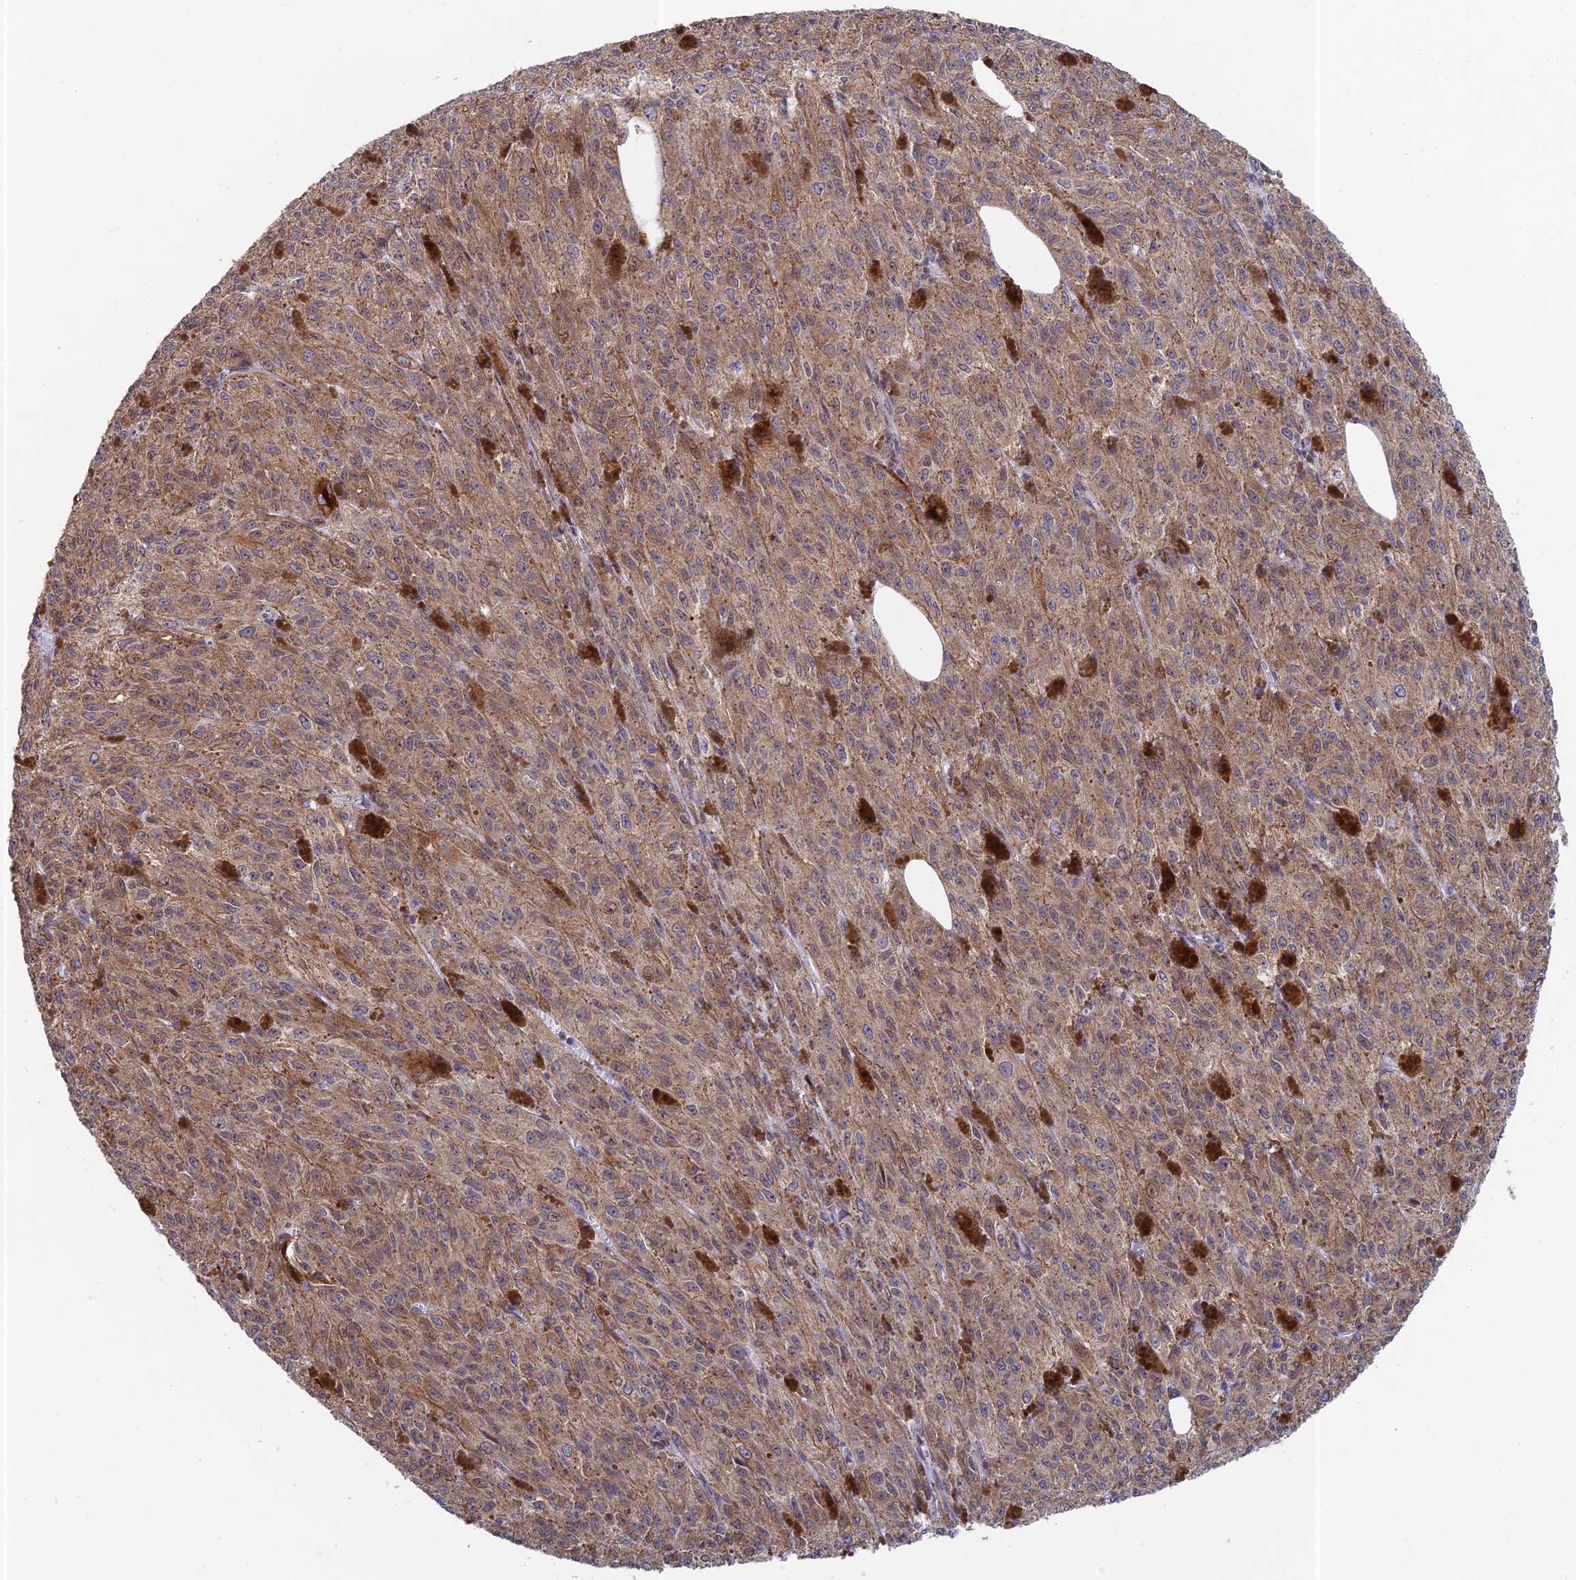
{"staining": {"intensity": "moderate", "quantity": ">75%", "location": "cytoplasmic/membranous"}, "tissue": "melanoma", "cell_type": "Tumor cells", "image_type": "cancer", "snomed": [{"axis": "morphology", "description": "Malignant melanoma, NOS"}, {"axis": "topography", "description": "Skin"}], "caption": "Brown immunohistochemical staining in human melanoma shows moderate cytoplasmic/membranous positivity in approximately >75% of tumor cells. The staining was performed using DAB to visualize the protein expression in brown, while the nuclei were stained in blue with hematoxylin (Magnification: 20x).", "gene": "MRPL17", "patient": {"sex": "female", "age": 52}}